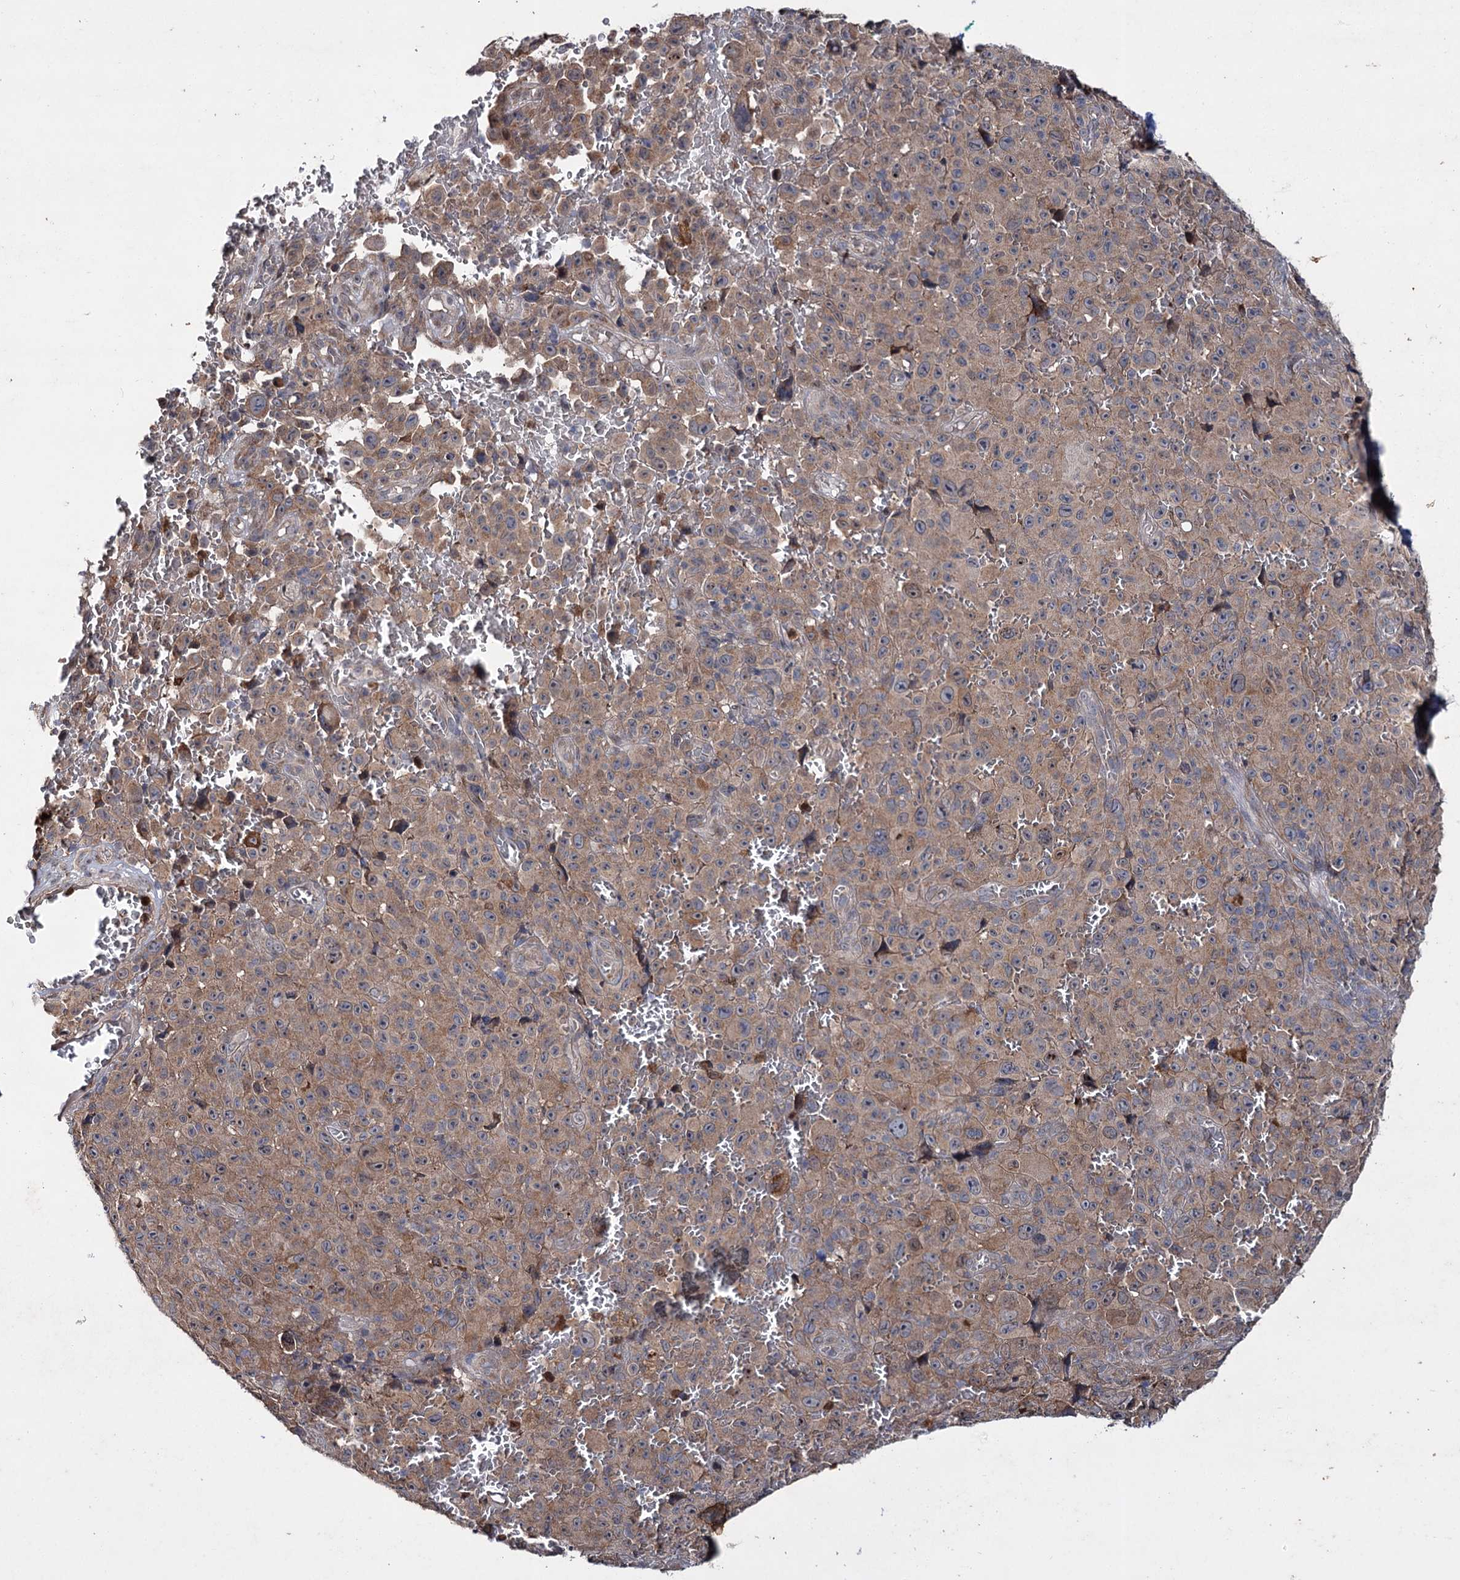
{"staining": {"intensity": "moderate", "quantity": ">75%", "location": "cytoplasmic/membranous"}, "tissue": "melanoma", "cell_type": "Tumor cells", "image_type": "cancer", "snomed": [{"axis": "morphology", "description": "Malignant melanoma, NOS"}, {"axis": "topography", "description": "Skin"}], "caption": "Protein analysis of malignant melanoma tissue shows moderate cytoplasmic/membranous positivity in approximately >75% of tumor cells. (DAB (3,3'-diaminobenzidine) = brown stain, brightfield microscopy at high magnification).", "gene": "PTPN3", "patient": {"sex": "female", "age": 82}}